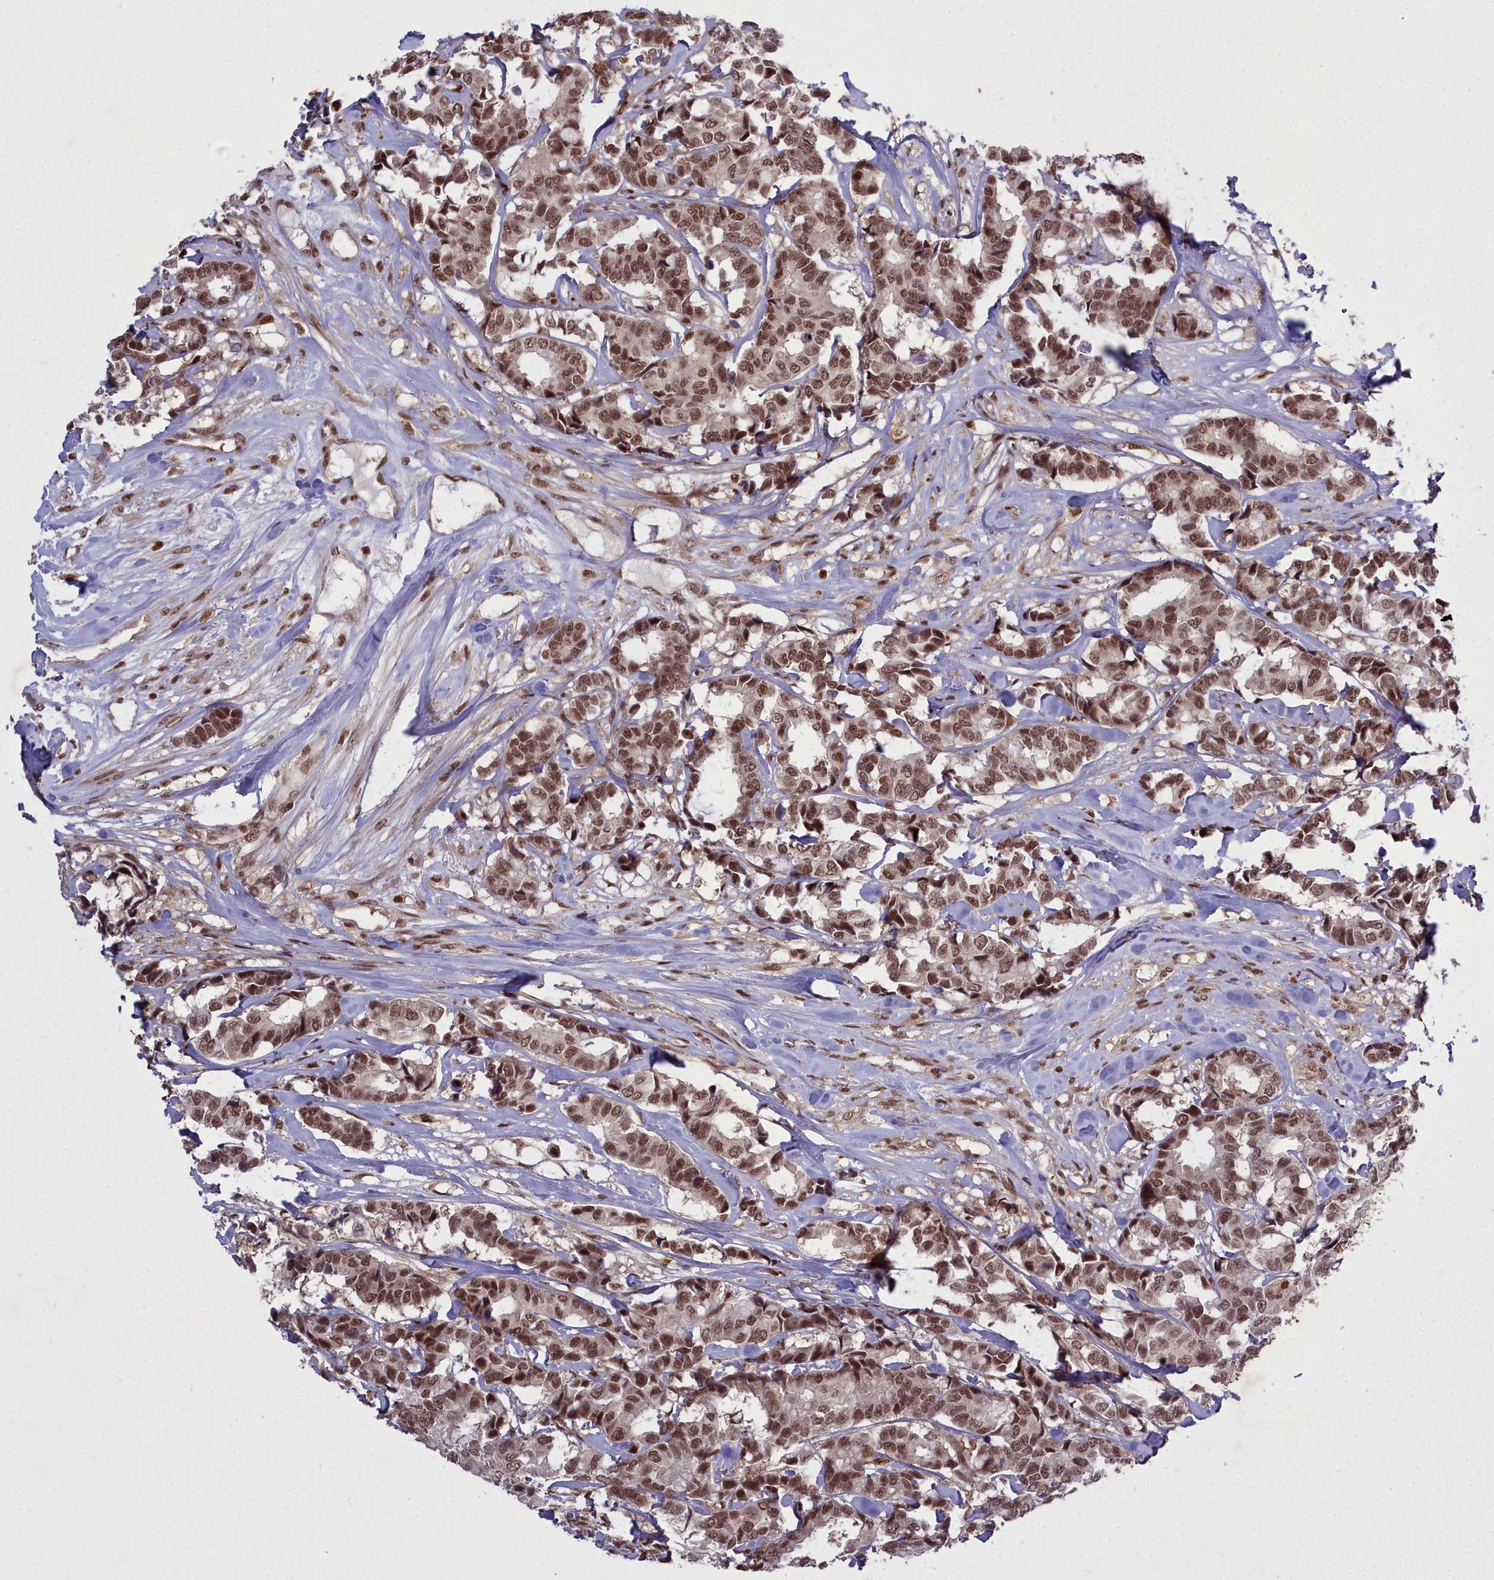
{"staining": {"intensity": "moderate", "quantity": ">75%", "location": "nuclear"}, "tissue": "breast cancer", "cell_type": "Tumor cells", "image_type": "cancer", "snomed": [{"axis": "morphology", "description": "Normal tissue, NOS"}, {"axis": "morphology", "description": "Duct carcinoma"}, {"axis": "topography", "description": "Breast"}], "caption": "Approximately >75% of tumor cells in human breast cancer reveal moderate nuclear protein positivity as visualized by brown immunohistochemical staining.", "gene": "GMEB1", "patient": {"sex": "female", "age": 87}}